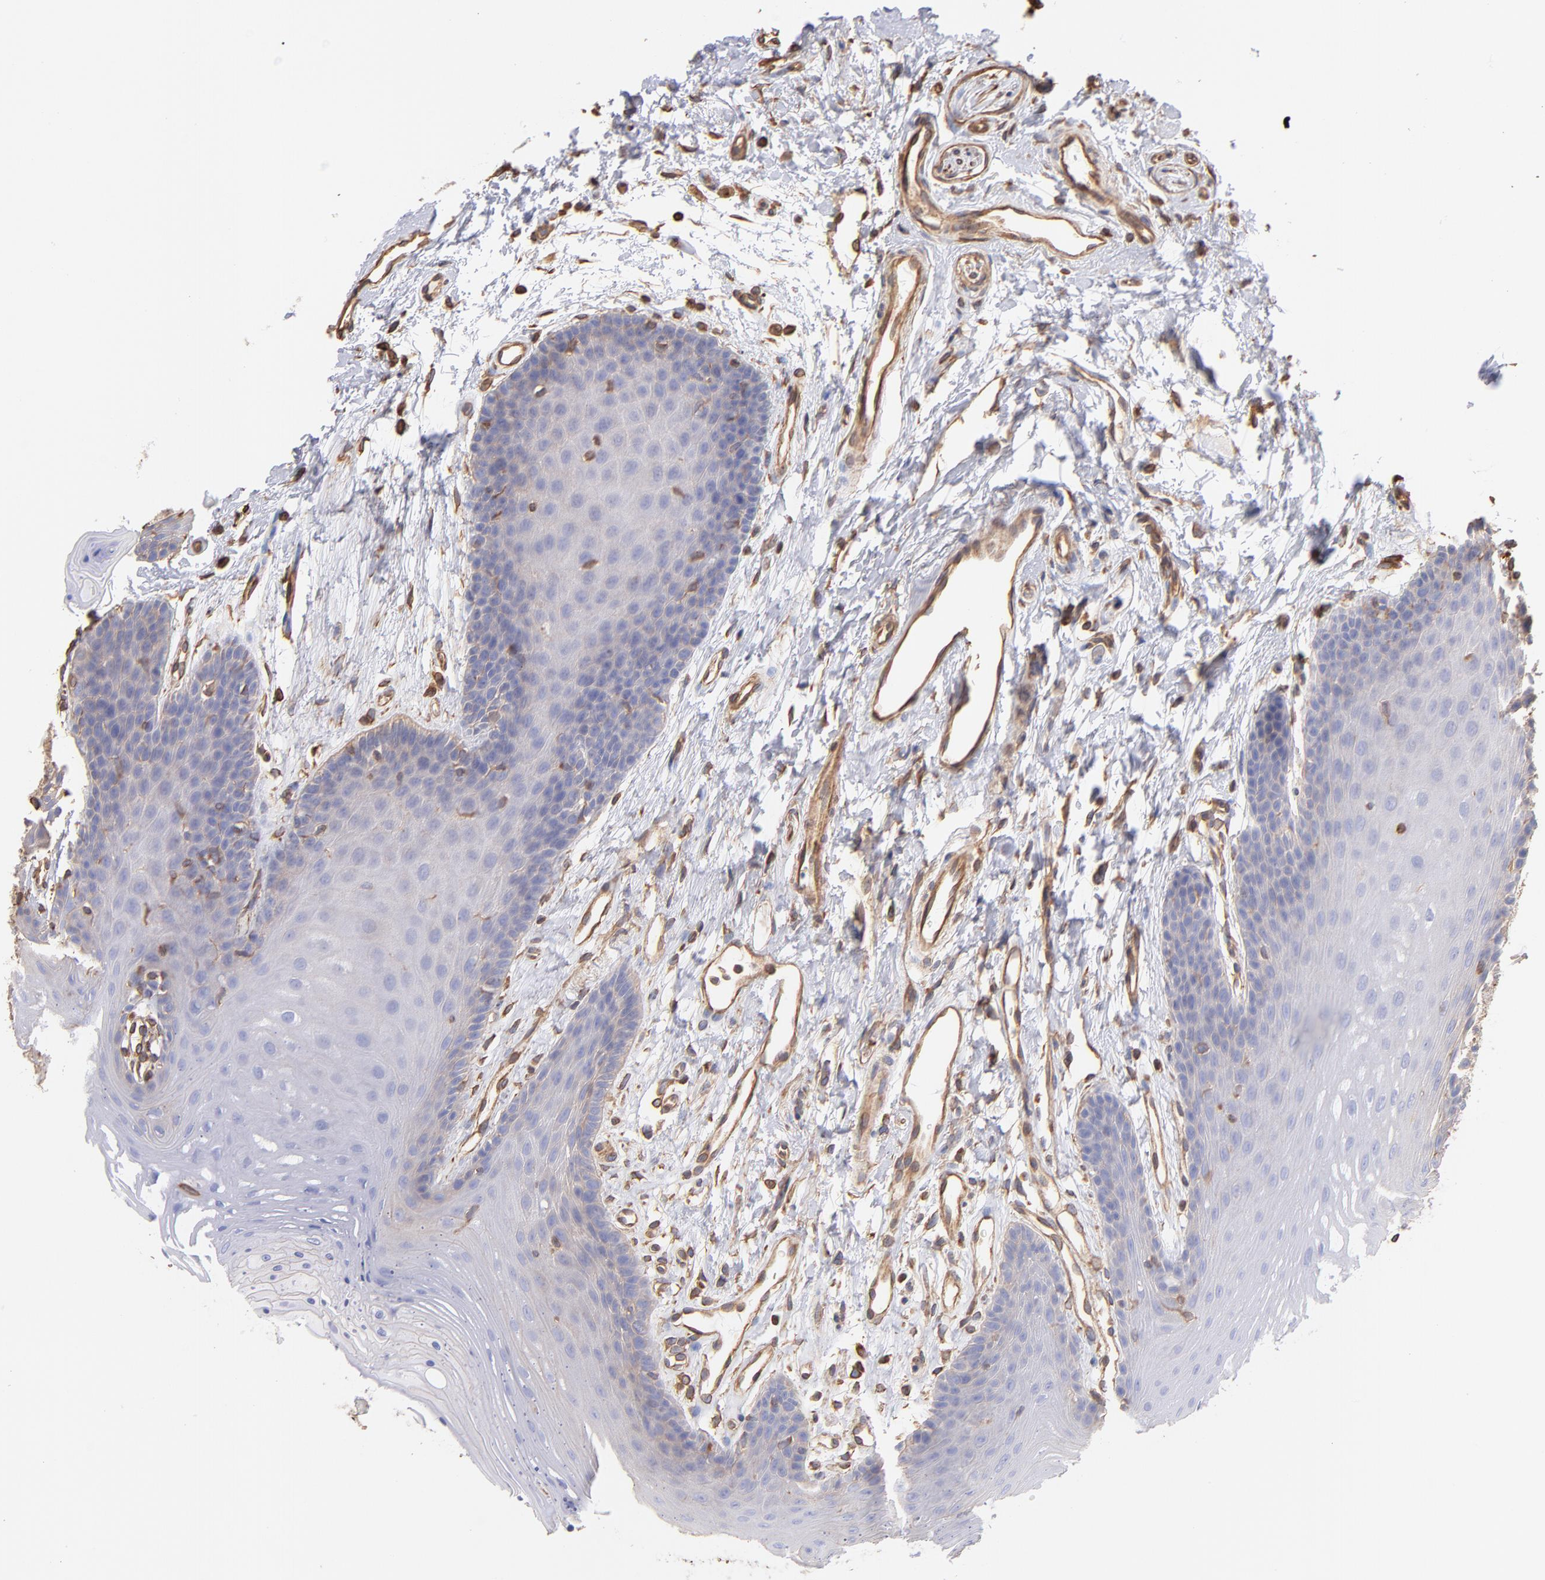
{"staining": {"intensity": "weak", "quantity": "<25%", "location": "cytoplasmic/membranous"}, "tissue": "oral mucosa", "cell_type": "Squamous epithelial cells", "image_type": "normal", "snomed": [{"axis": "morphology", "description": "Normal tissue, NOS"}, {"axis": "topography", "description": "Oral tissue"}], "caption": "DAB (3,3'-diaminobenzidine) immunohistochemical staining of unremarkable oral mucosa displays no significant positivity in squamous epithelial cells.", "gene": "PLEC", "patient": {"sex": "male", "age": 62}}